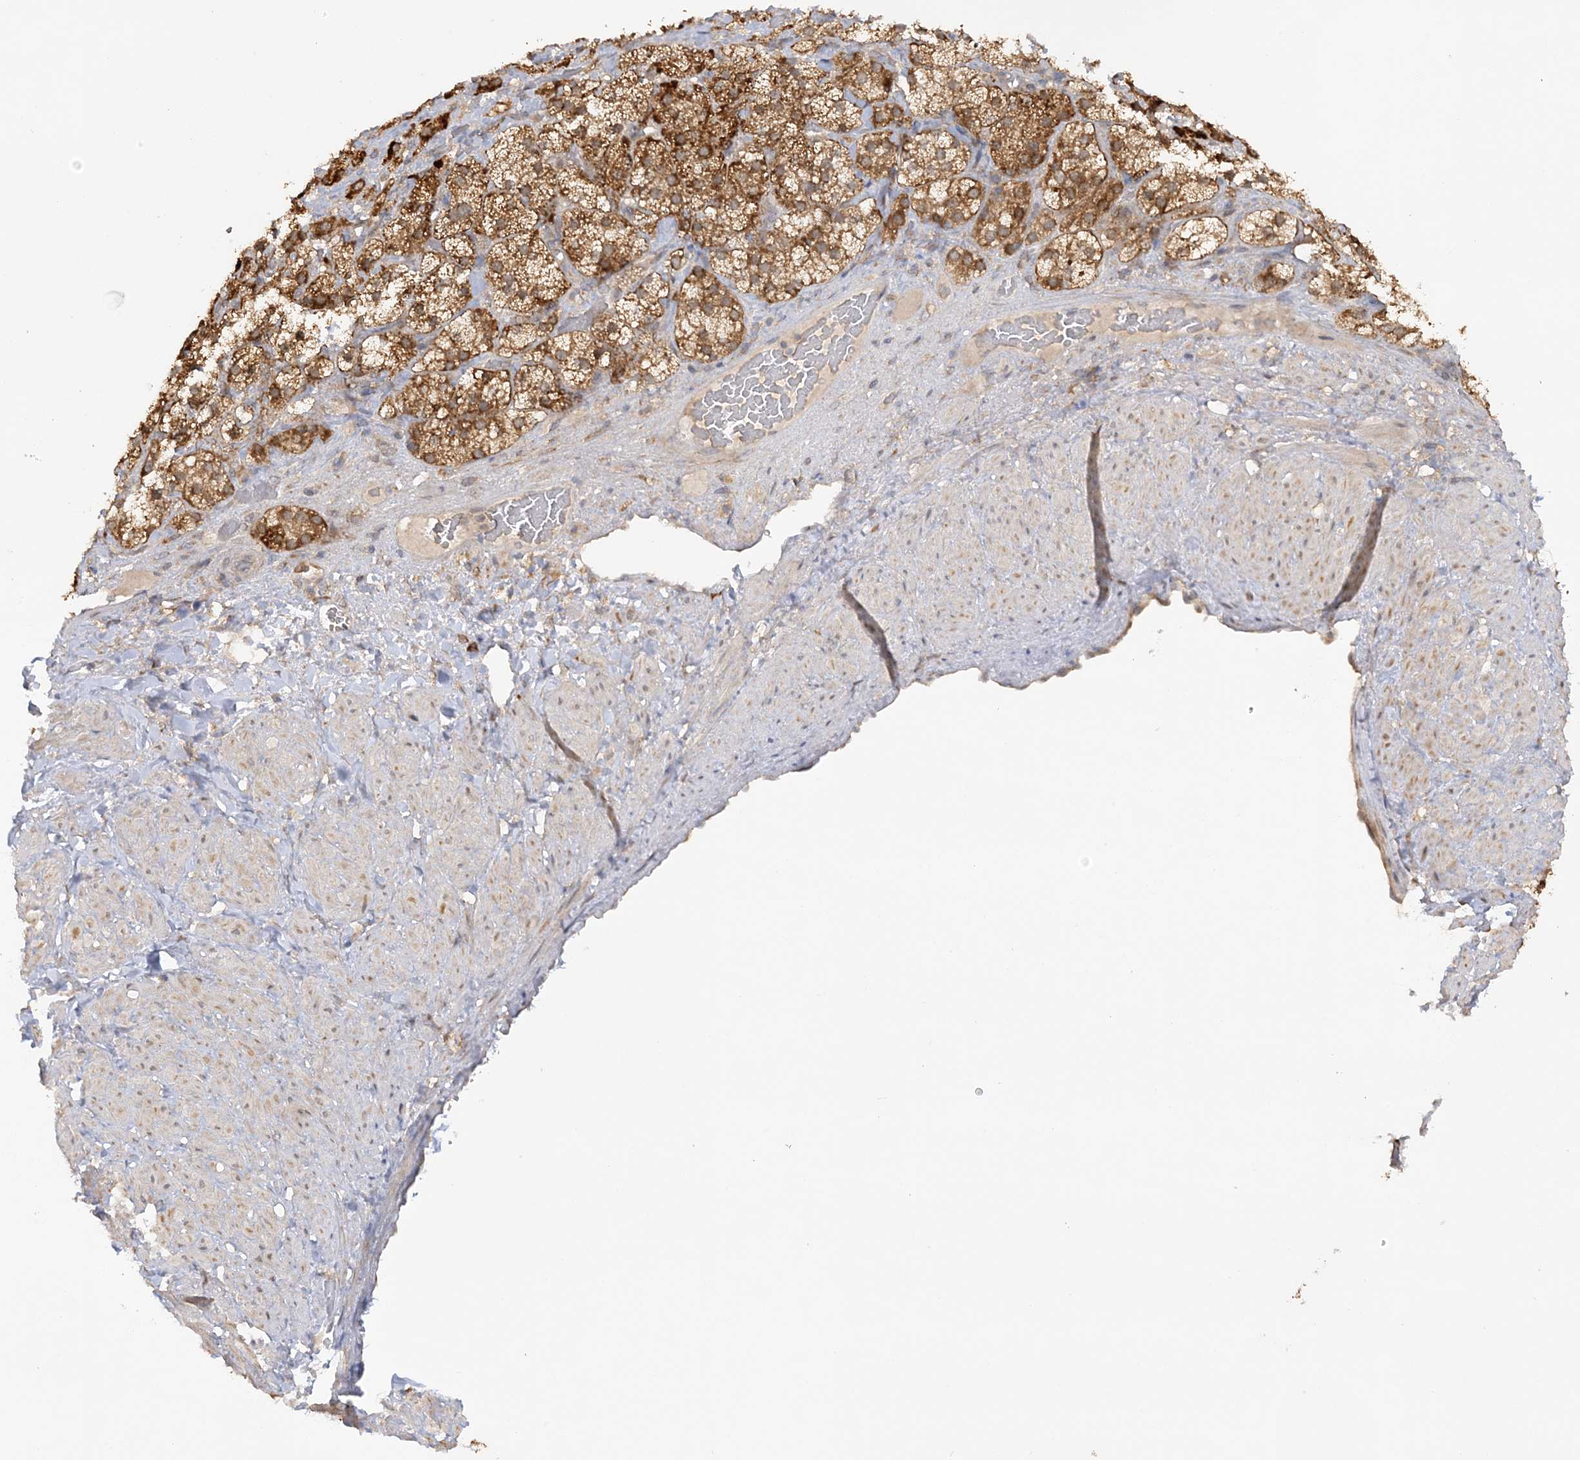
{"staining": {"intensity": "strong", "quantity": "25%-75%", "location": "cytoplasmic/membranous"}, "tissue": "adrenal gland", "cell_type": "Glandular cells", "image_type": "normal", "snomed": [{"axis": "morphology", "description": "Normal tissue, NOS"}, {"axis": "topography", "description": "Adrenal gland"}], "caption": "Glandular cells exhibit high levels of strong cytoplasmic/membranous expression in about 25%-75% of cells in unremarkable human adrenal gland. Using DAB (3,3'-diaminobenzidine) (brown) and hematoxylin (blue) stains, captured at high magnification using brightfield microscopy.", "gene": "MMADHC", "patient": {"sex": "male", "age": 57}}